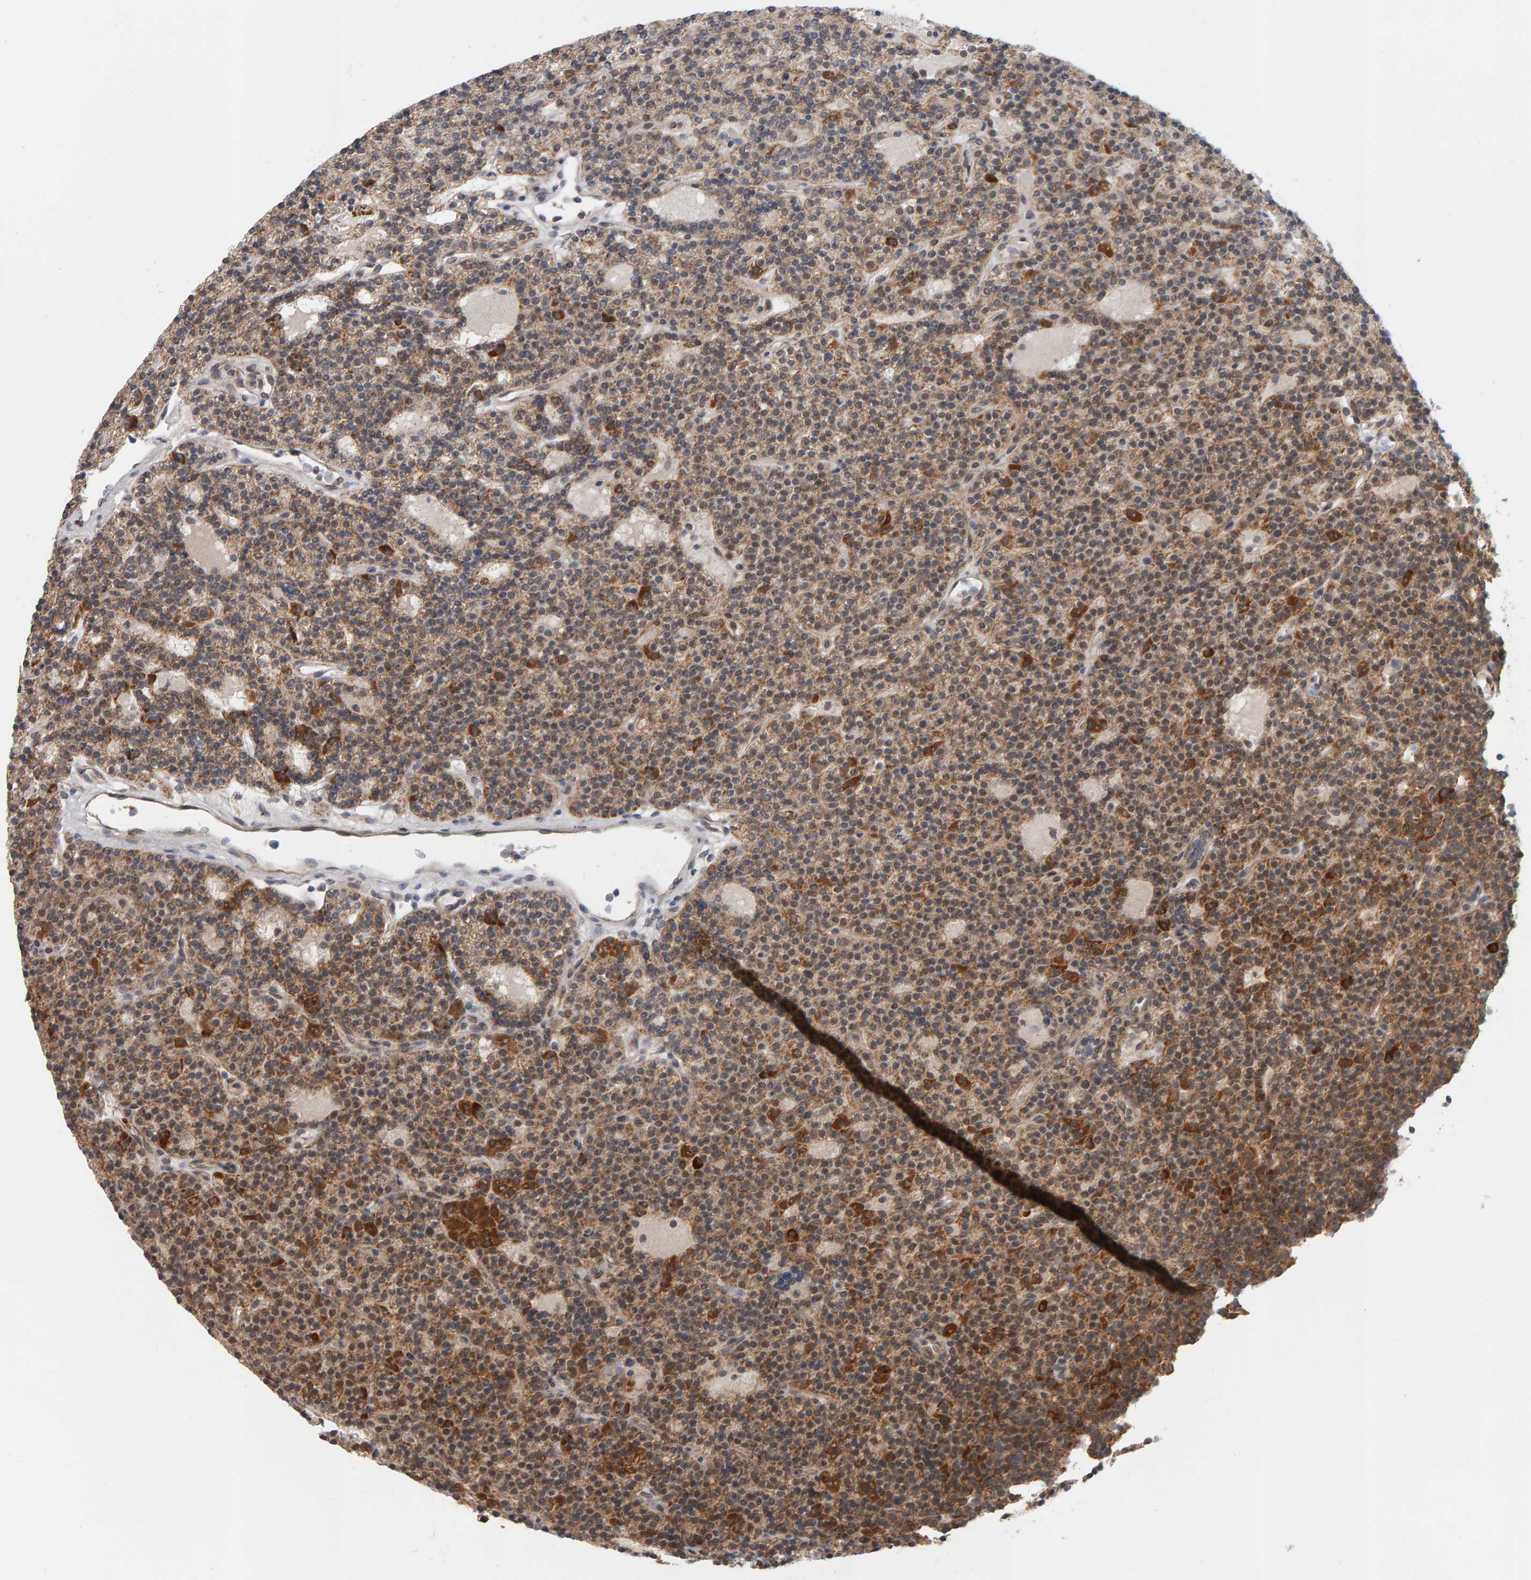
{"staining": {"intensity": "moderate", "quantity": ">75%", "location": "cytoplasmic/membranous"}, "tissue": "parathyroid gland", "cell_type": "Glandular cells", "image_type": "normal", "snomed": [{"axis": "morphology", "description": "Normal tissue, NOS"}, {"axis": "topography", "description": "Parathyroid gland"}], "caption": "Immunohistochemistry (IHC) staining of benign parathyroid gland, which exhibits medium levels of moderate cytoplasmic/membranous positivity in approximately >75% of glandular cells indicating moderate cytoplasmic/membranous protein positivity. The staining was performed using DAB (3,3'-diaminobenzidine) (brown) for protein detection and nuclei were counterstained in hematoxylin (blue).", "gene": "DAP3", "patient": {"sex": "male", "age": 75}}